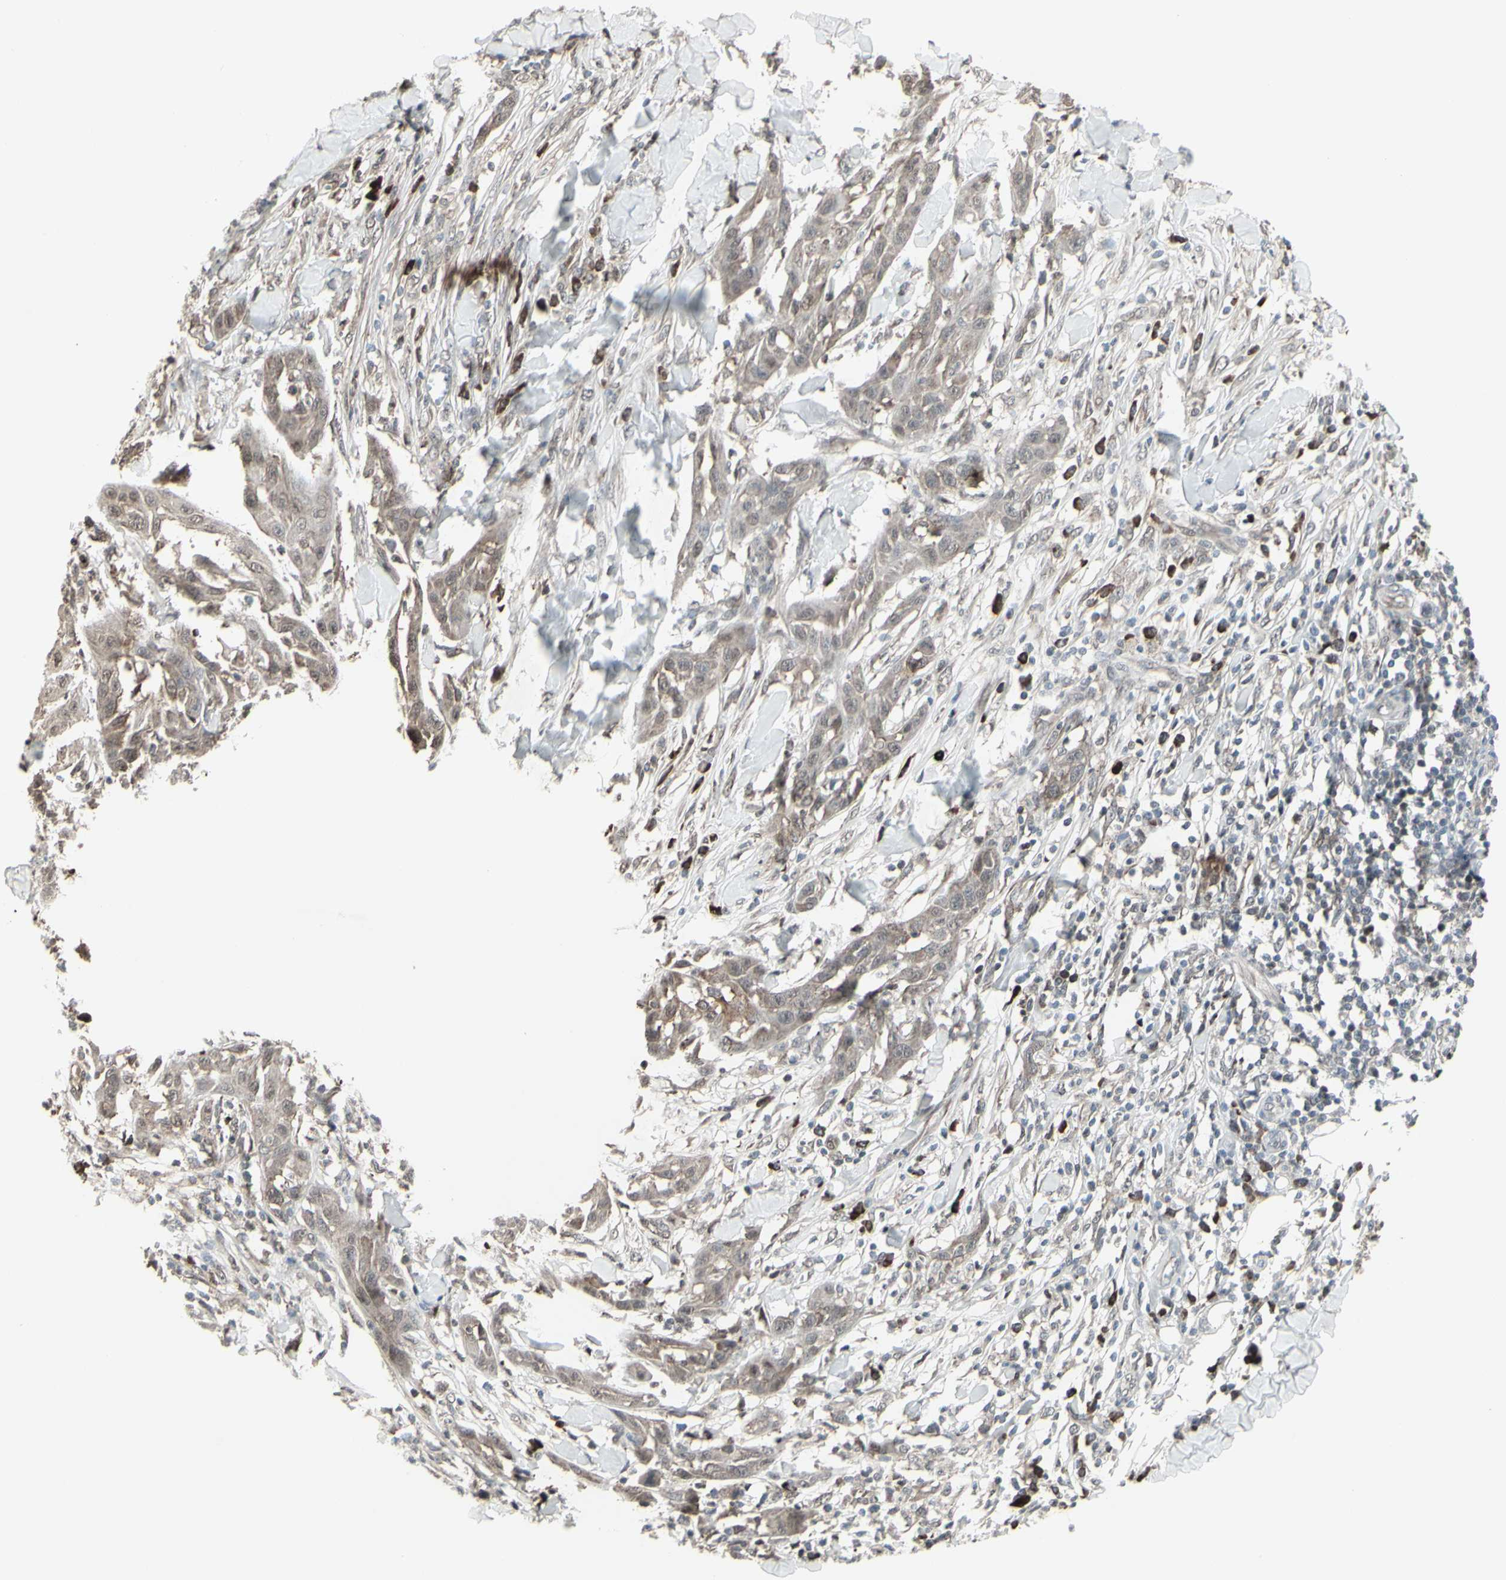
{"staining": {"intensity": "weak", "quantity": ">75%", "location": "cytoplasmic/membranous"}, "tissue": "skin cancer", "cell_type": "Tumor cells", "image_type": "cancer", "snomed": [{"axis": "morphology", "description": "Squamous cell carcinoma, NOS"}, {"axis": "topography", "description": "Skin"}], "caption": "This histopathology image shows immunohistochemistry (IHC) staining of skin squamous cell carcinoma, with low weak cytoplasmic/membranous positivity in about >75% of tumor cells.", "gene": "CD33", "patient": {"sex": "male", "age": 24}}